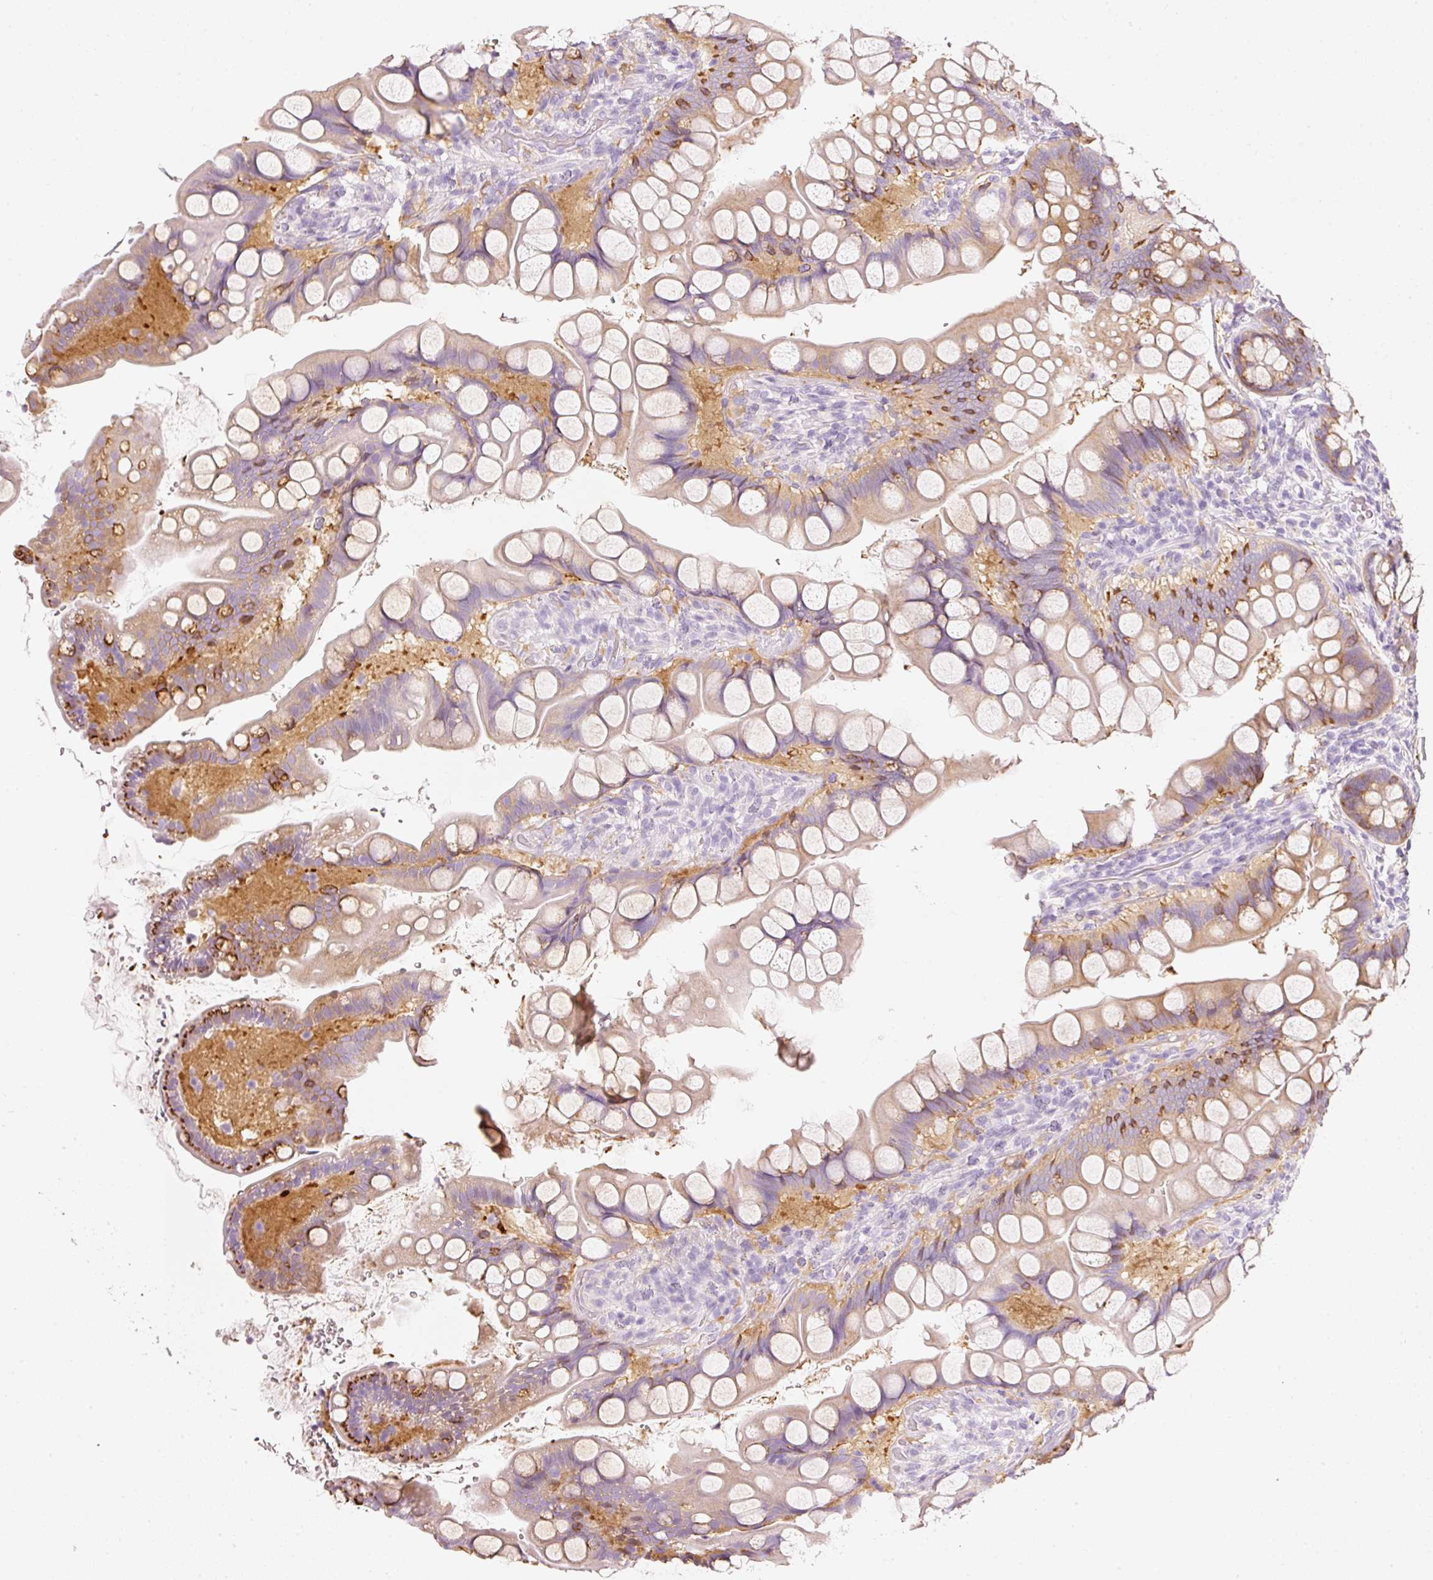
{"staining": {"intensity": "strong", "quantity": "25%-75%", "location": "cytoplasmic/membranous"}, "tissue": "small intestine", "cell_type": "Glandular cells", "image_type": "normal", "snomed": [{"axis": "morphology", "description": "Normal tissue, NOS"}, {"axis": "topography", "description": "Small intestine"}], "caption": "An immunohistochemistry image of normal tissue is shown. Protein staining in brown shows strong cytoplasmic/membranous positivity in small intestine within glandular cells. (Brightfield microscopy of DAB IHC at high magnification).", "gene": "PDXDC1", "patient": {"sex": "male", "age": 70}}